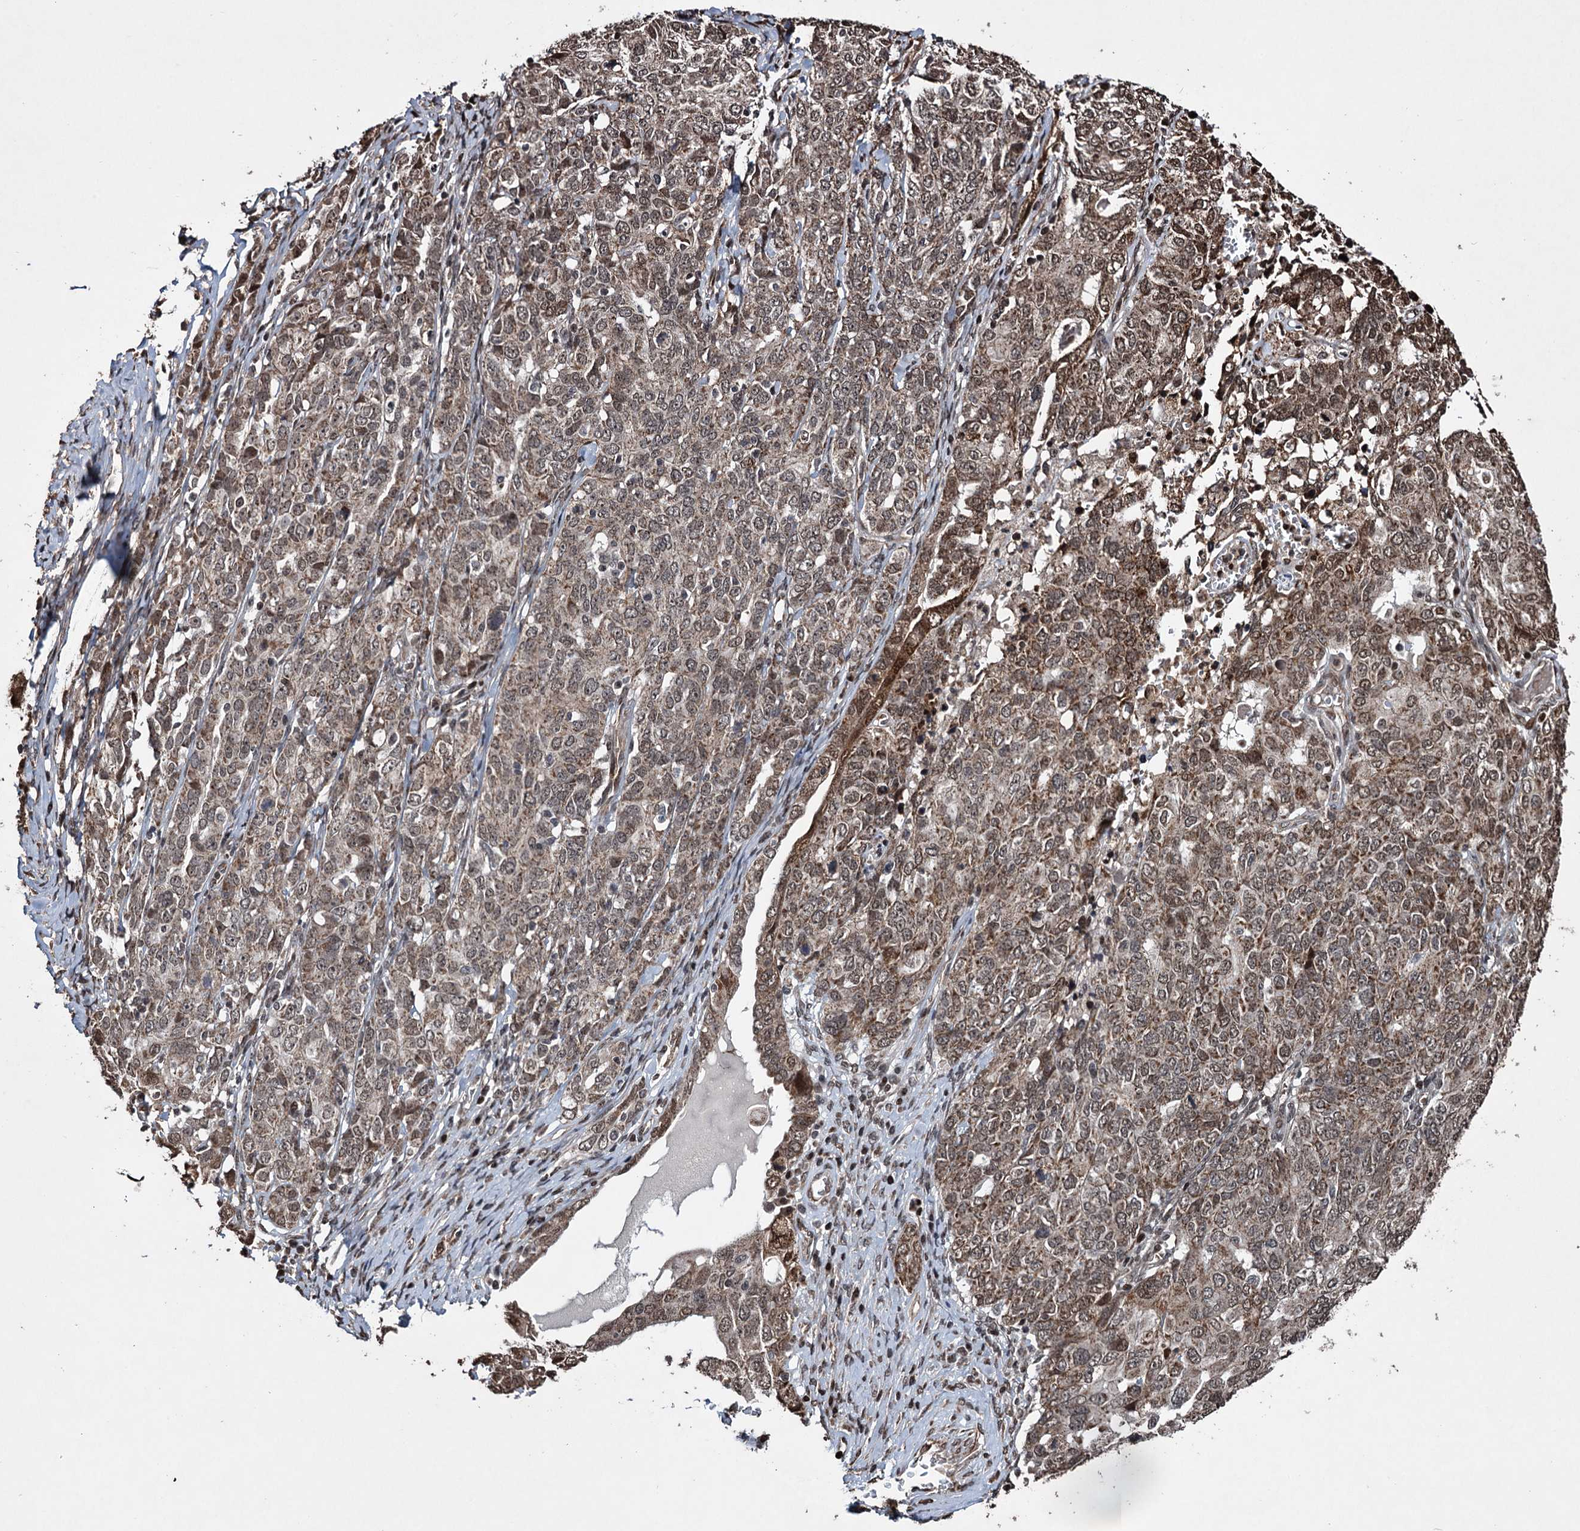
{"staining": {"intensity": "moderate", "quantity": ">75%", "location": "cytoplasmic/membranous,nuclear"}, "tissue": "ovarian cancer", "cell_type": "Tumor cells", "image_type": "cancer", "snomed": [{"axis": "morphology", "description": "Carcinoma, endometroid"}, {"axis": "topography", "description": "Ovary"}], "caption": "This is a micrograph of IHC staining of ovarian cancer, which shows moderate staining in the cytoplasmic/membranous and nuclear of tumor cells.", "gene": "EYA4", "patient": {"sex": "female", "age": 62}}